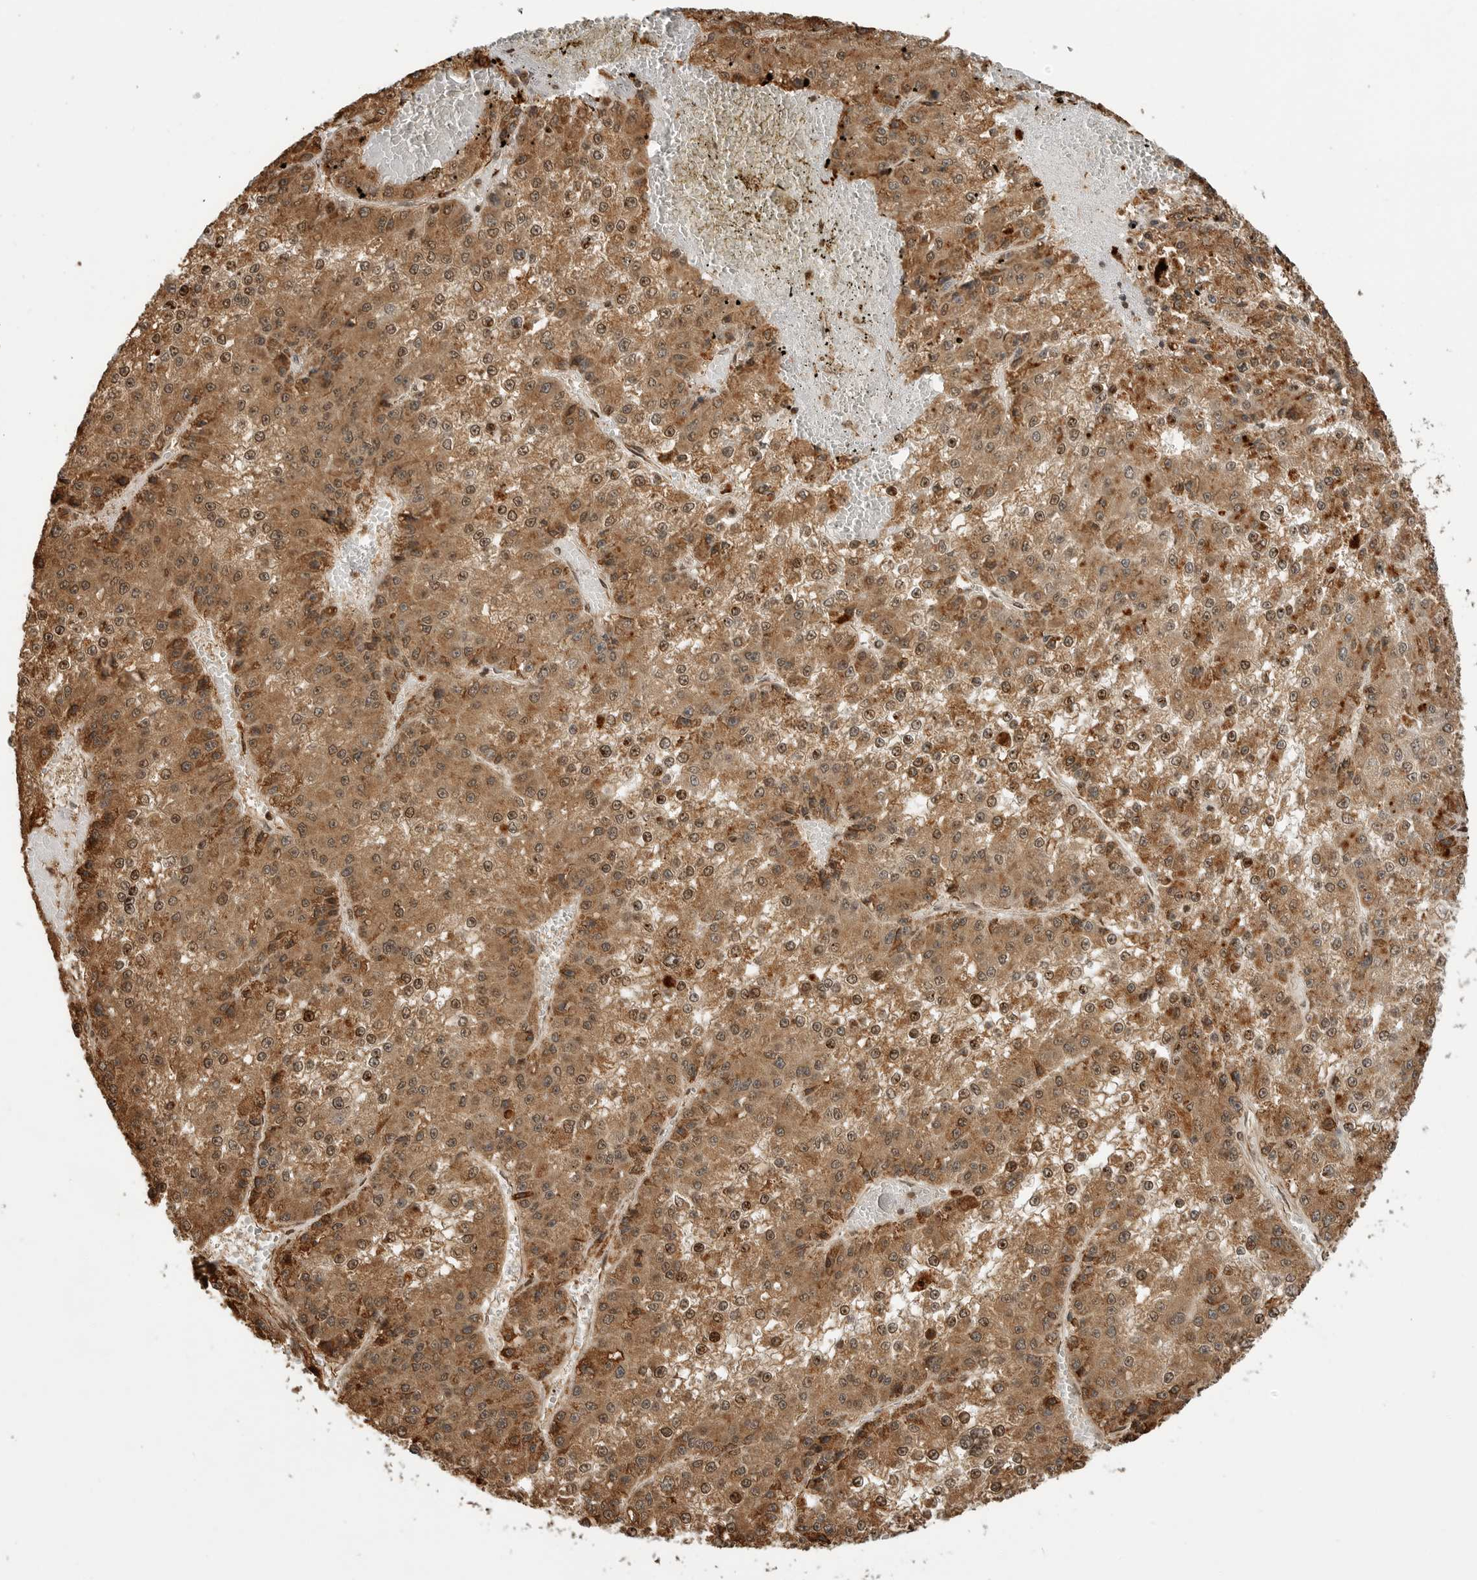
{"staining": {"intensity": "moderate", "quantity": ">75%", "location": "cytoplasmic/membranous,nuclear"}, "tissue": "liver cancer", "cell_type": "Tumor cells", "image_type": "cancer", "snomed": [{"axis": "morphology", "description": "Carcinoma, Hepatocellular, NOS"}, {"axis": "topography", "description": "Liver"}], "caption": "Tumor cells show medium levels of moderate cytoplasmic/membranous and nuclear expression in approximately >75% of cells in liver cancer (hepatocellular carcinoma). The protein is shown in brown color, while the nuclei are stained blue.", "gene": "BMP2K", "patient": {"sex": "female", "age": 73}}